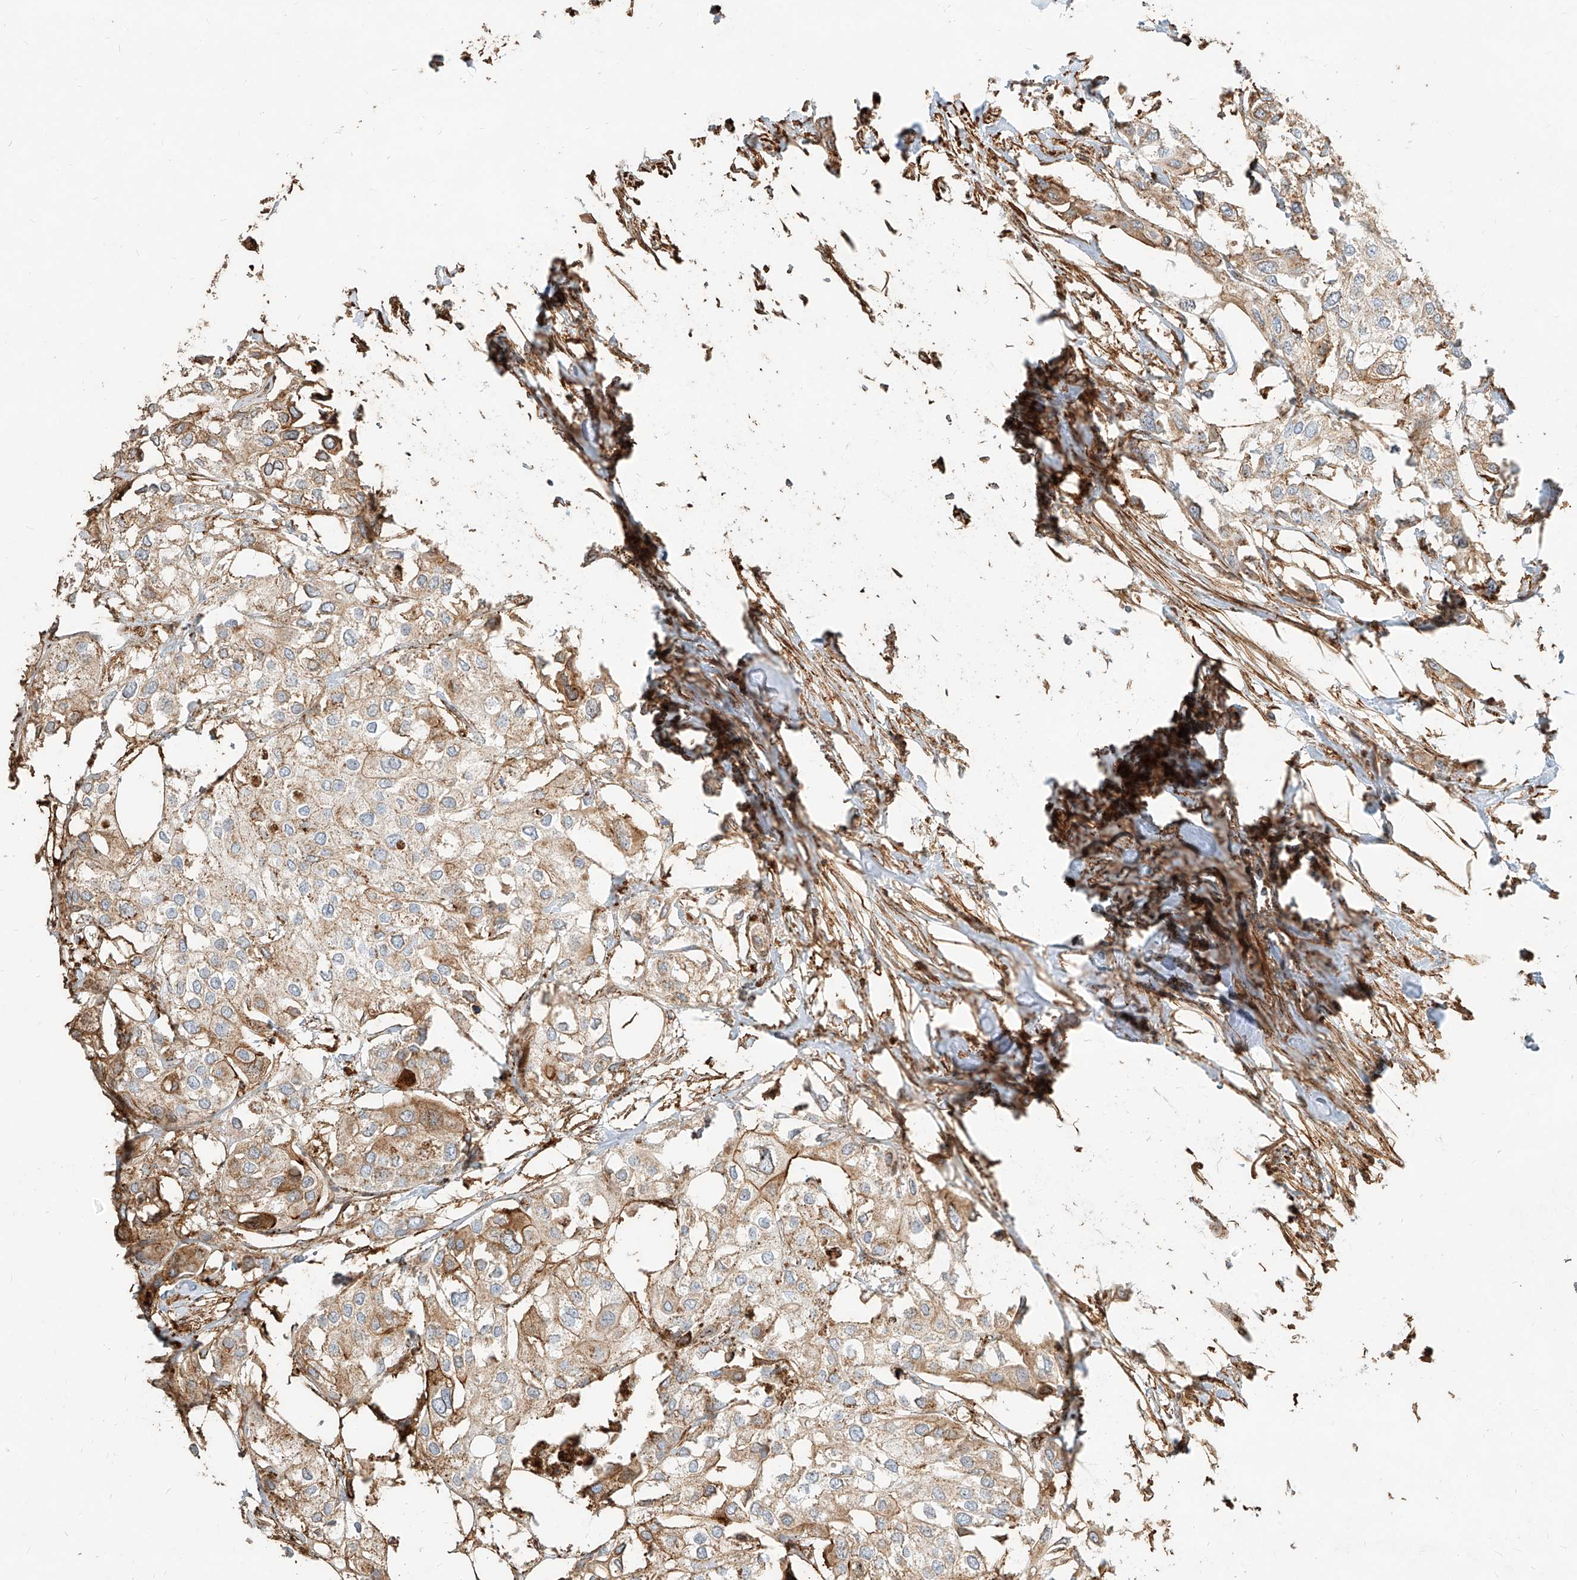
{"staining": {"intensity": "weak", "quantity": "25%-75%", "location": "cytoplasmic/membranous"}, "tissue": "urothelial cancer", "cell_type": "Tumor cells", "image_type": "cancer", "snomed": [{"axis": "morphology", "description": "Urothelial carcinoma, High grade"}, {"axis": "topography", "description": "Urinary bladder"}], "caption": "High-magnification brightfield microscopy of urothelial cancer stained with DAB (3,3'-diaminobenzidine) (brown) and counterstained with hematoxylin (blue). tumor cells exhibit weak cytoplasmic/membranous positivity is identified in approximately25%-75% of cells.", "gene": "MTX2", "patient": {"sex": "male", "age": 64}}